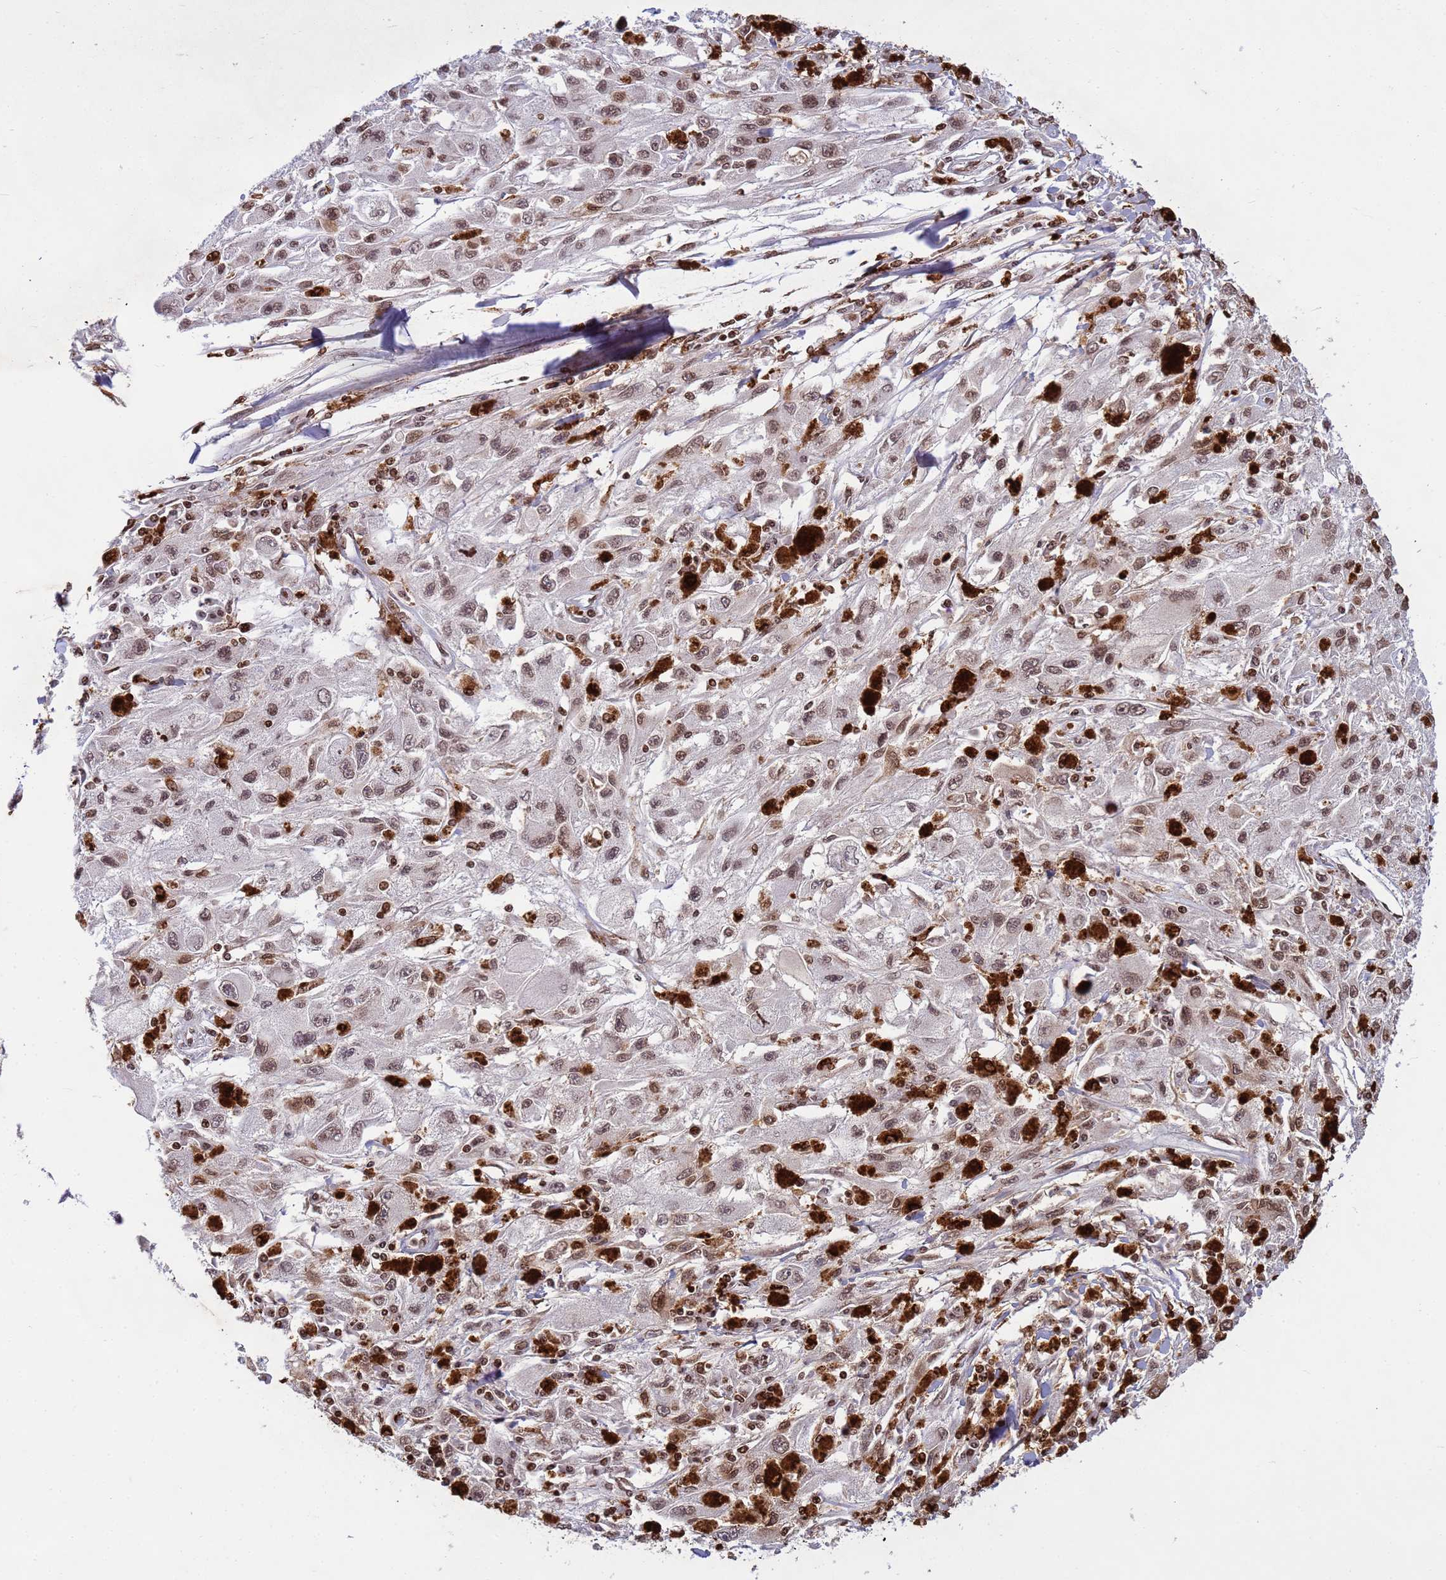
{"staining": {"intensity": "moderate", "quantity": ">75%", "location": "nuclear"}, "tissue": "melanoma", "cell_type": "Tumor cells", "image_type": "cancer", "snomed": [{"axis": "morphology", "description": "Malignant melanoma, Metastatic site"}, {"axis": "topography", "description": "Skin"}], "caption": "There is medium levels of moderate nuclear positivity in tumor cells of melanoma, as demonstrated by immunohistochemical staining (brown color).", "gene": "H3-3B", "patient": {"sex": "male", "age": 53}}